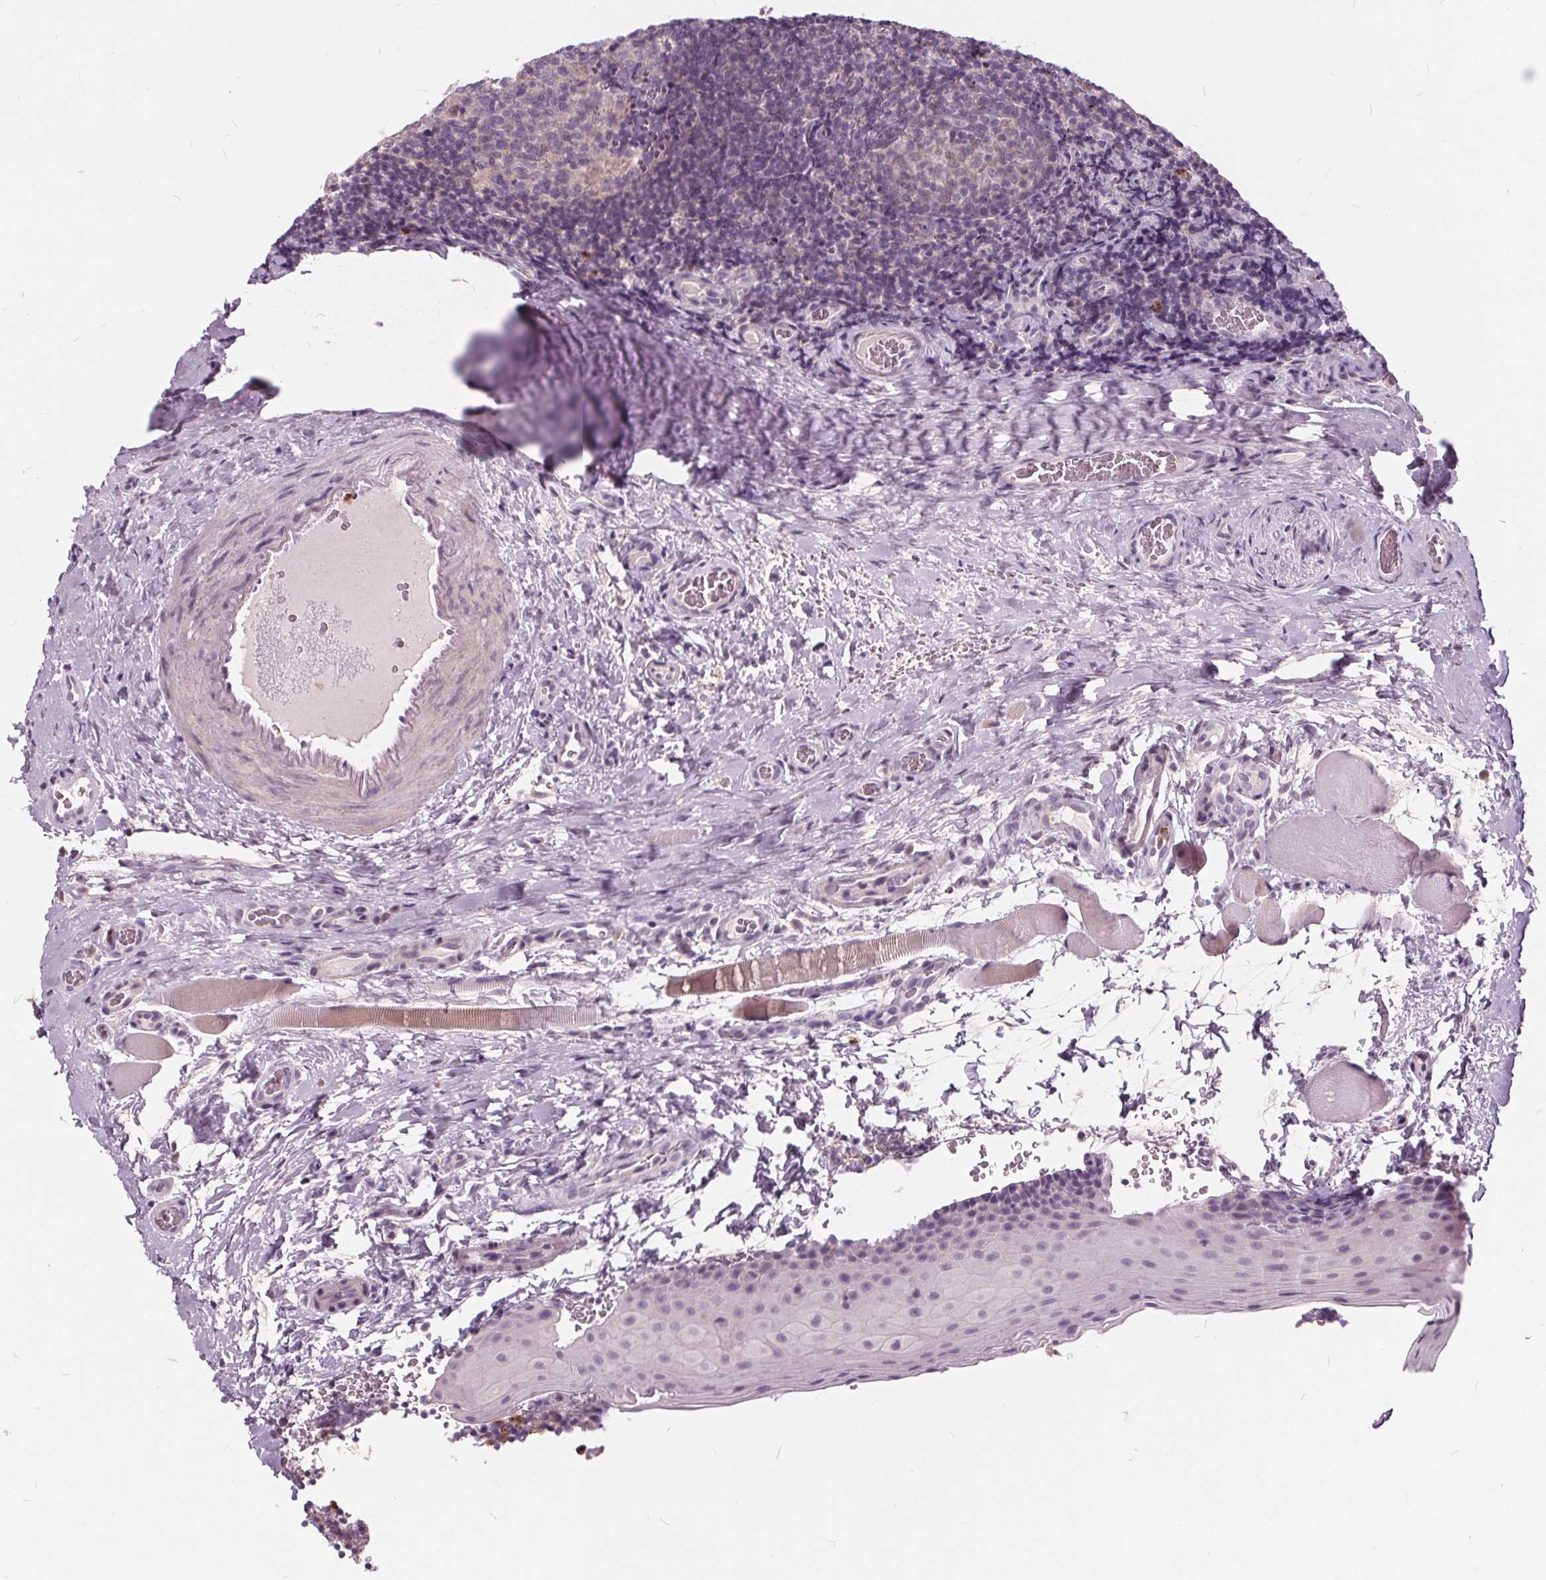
{"staining": {"intensity": "negative", "quantity": "none", "location": "none"}, "tissue": "tonsil", "cell_type": "Germinal center cells", "image_type": "normal", "snomed": [{"axis": "morphology", "description": "Normal tissue, NOS"}, {"axis": "morphology", "description": "Inflammation, NOS"}, {"axis": "topography", "description": "Tonsil"}], "caption": "An IHC image of normal tonsil is shown. There is no staining in germinal center cells of tonsil. Brightfield microscopy of immunohistochemistry stained with DAB (brown) and hematoxylin (blue), captured at high magnification.", "gene": "HAAO", "patient": {"sex": "female", "age": 31}}